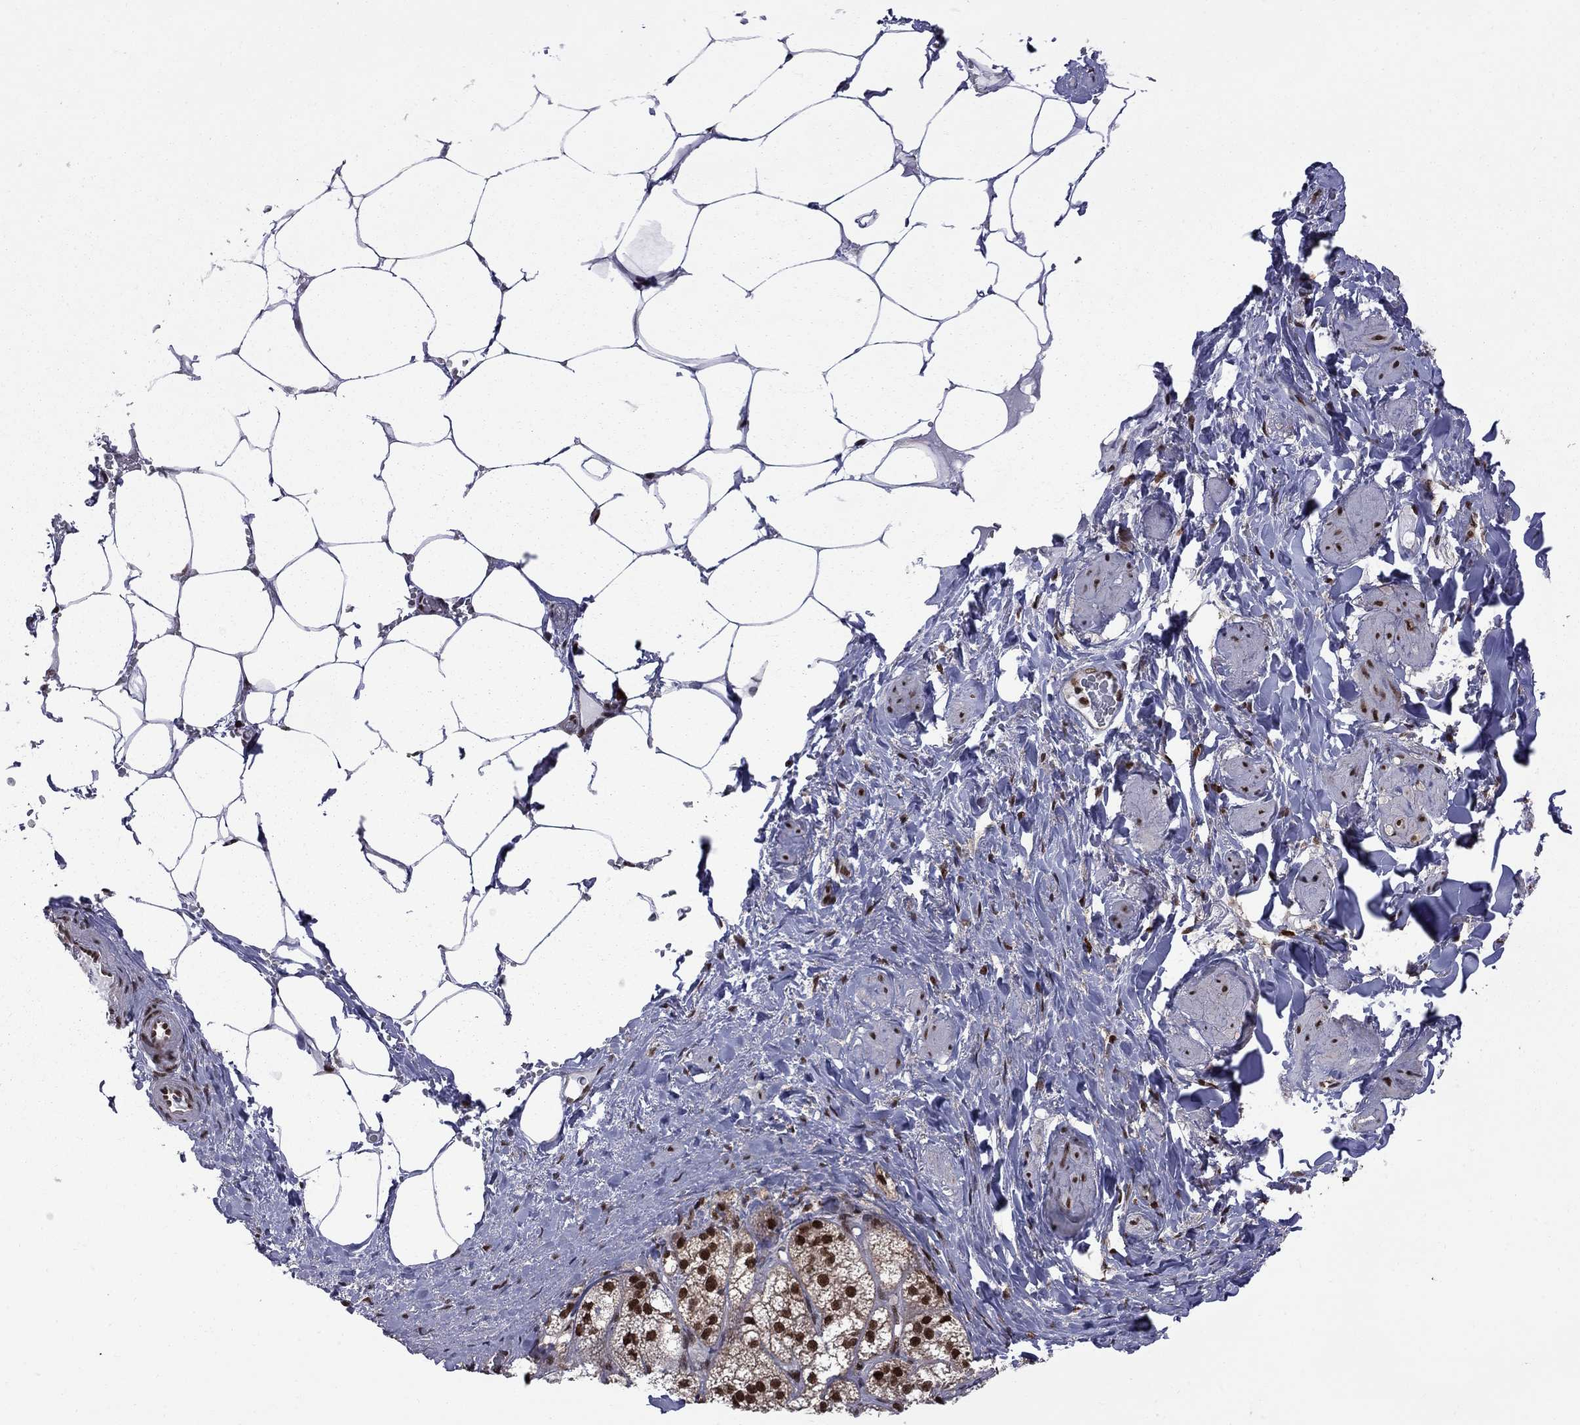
{"staining": {"intensity": "strong", "quantity": ">75%", "location": "nuclear"}, "tissue": "adrenal gland", "cell_type": "Glandular cells", "image_type": "normal", "snomed": [{"axis": "morphology", "description": "Normal tissue, NOS"}, {"axis": "topography", "description": "Adrenal gland"}], "caption": "Normal adrenal gland exhibits strong nuclear staining in about >75% of glandular cells Using DAB (3,3'-diaminobenzidine) (brown) and hematoxylin (blue) stains, captured at high magnification using brightfield microscopy..", "gene": "MED25", "patient": {"sex": "female", "age": 60}}